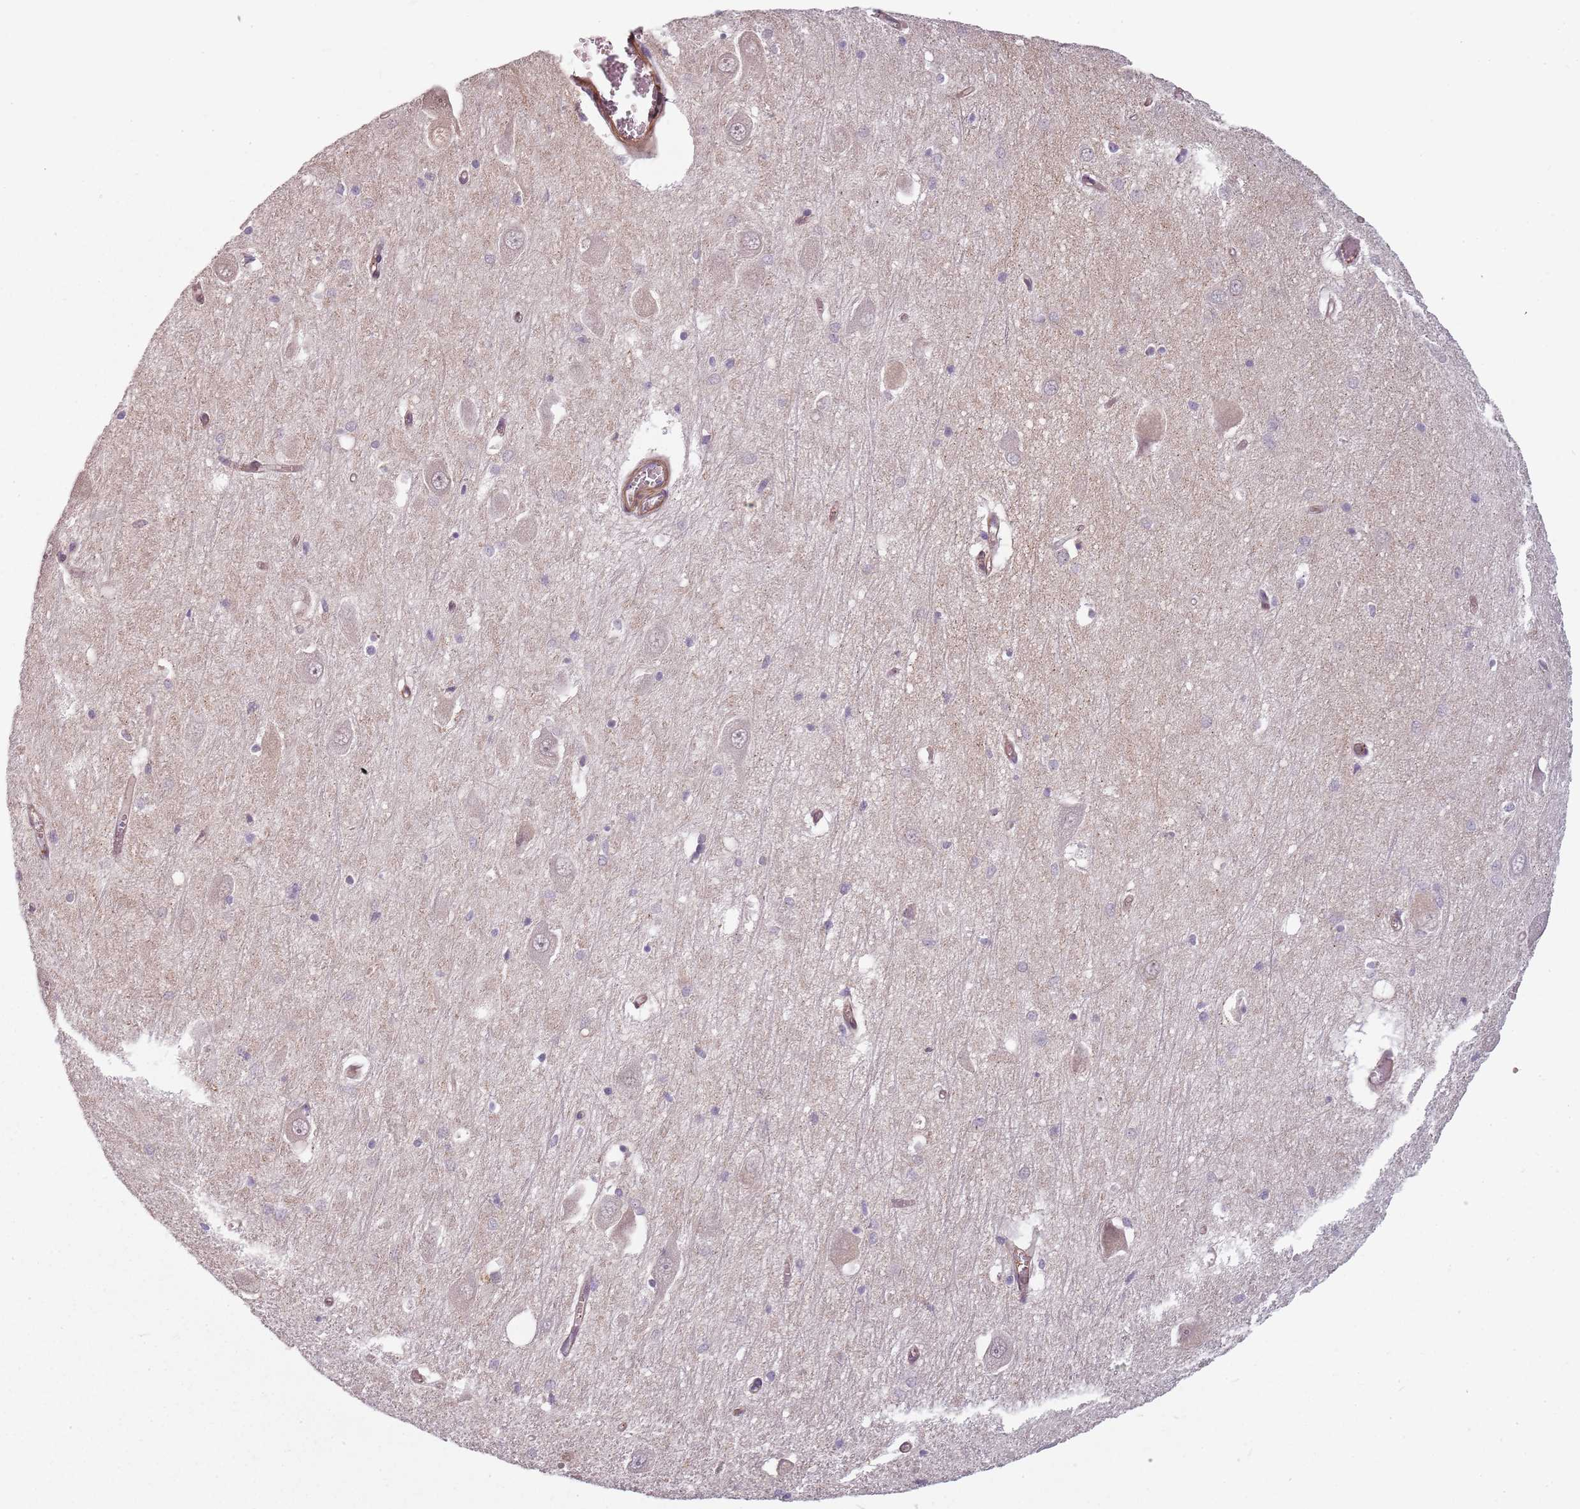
{"staining": {"intensity": "negative", "quantity": "none", "location": "none"}, "tissue": "hippocampus", "cell_type": "Glial cells", "image_type": "normal", "snomed": [{"axis": "morphology", "description": "Normal tissue, NOS"}, {"axis": "topography", "description": "Hippocampus"}], "caption": "This micrograph is of unremarkable hippocampus stained with immunohistochemistry to label a protein in brown with the nuclei are counter-stained blue. There is no positivity in glial cells.", "gene": "PPP1R14C", "patient": {"sex": "male", "age": 70}}